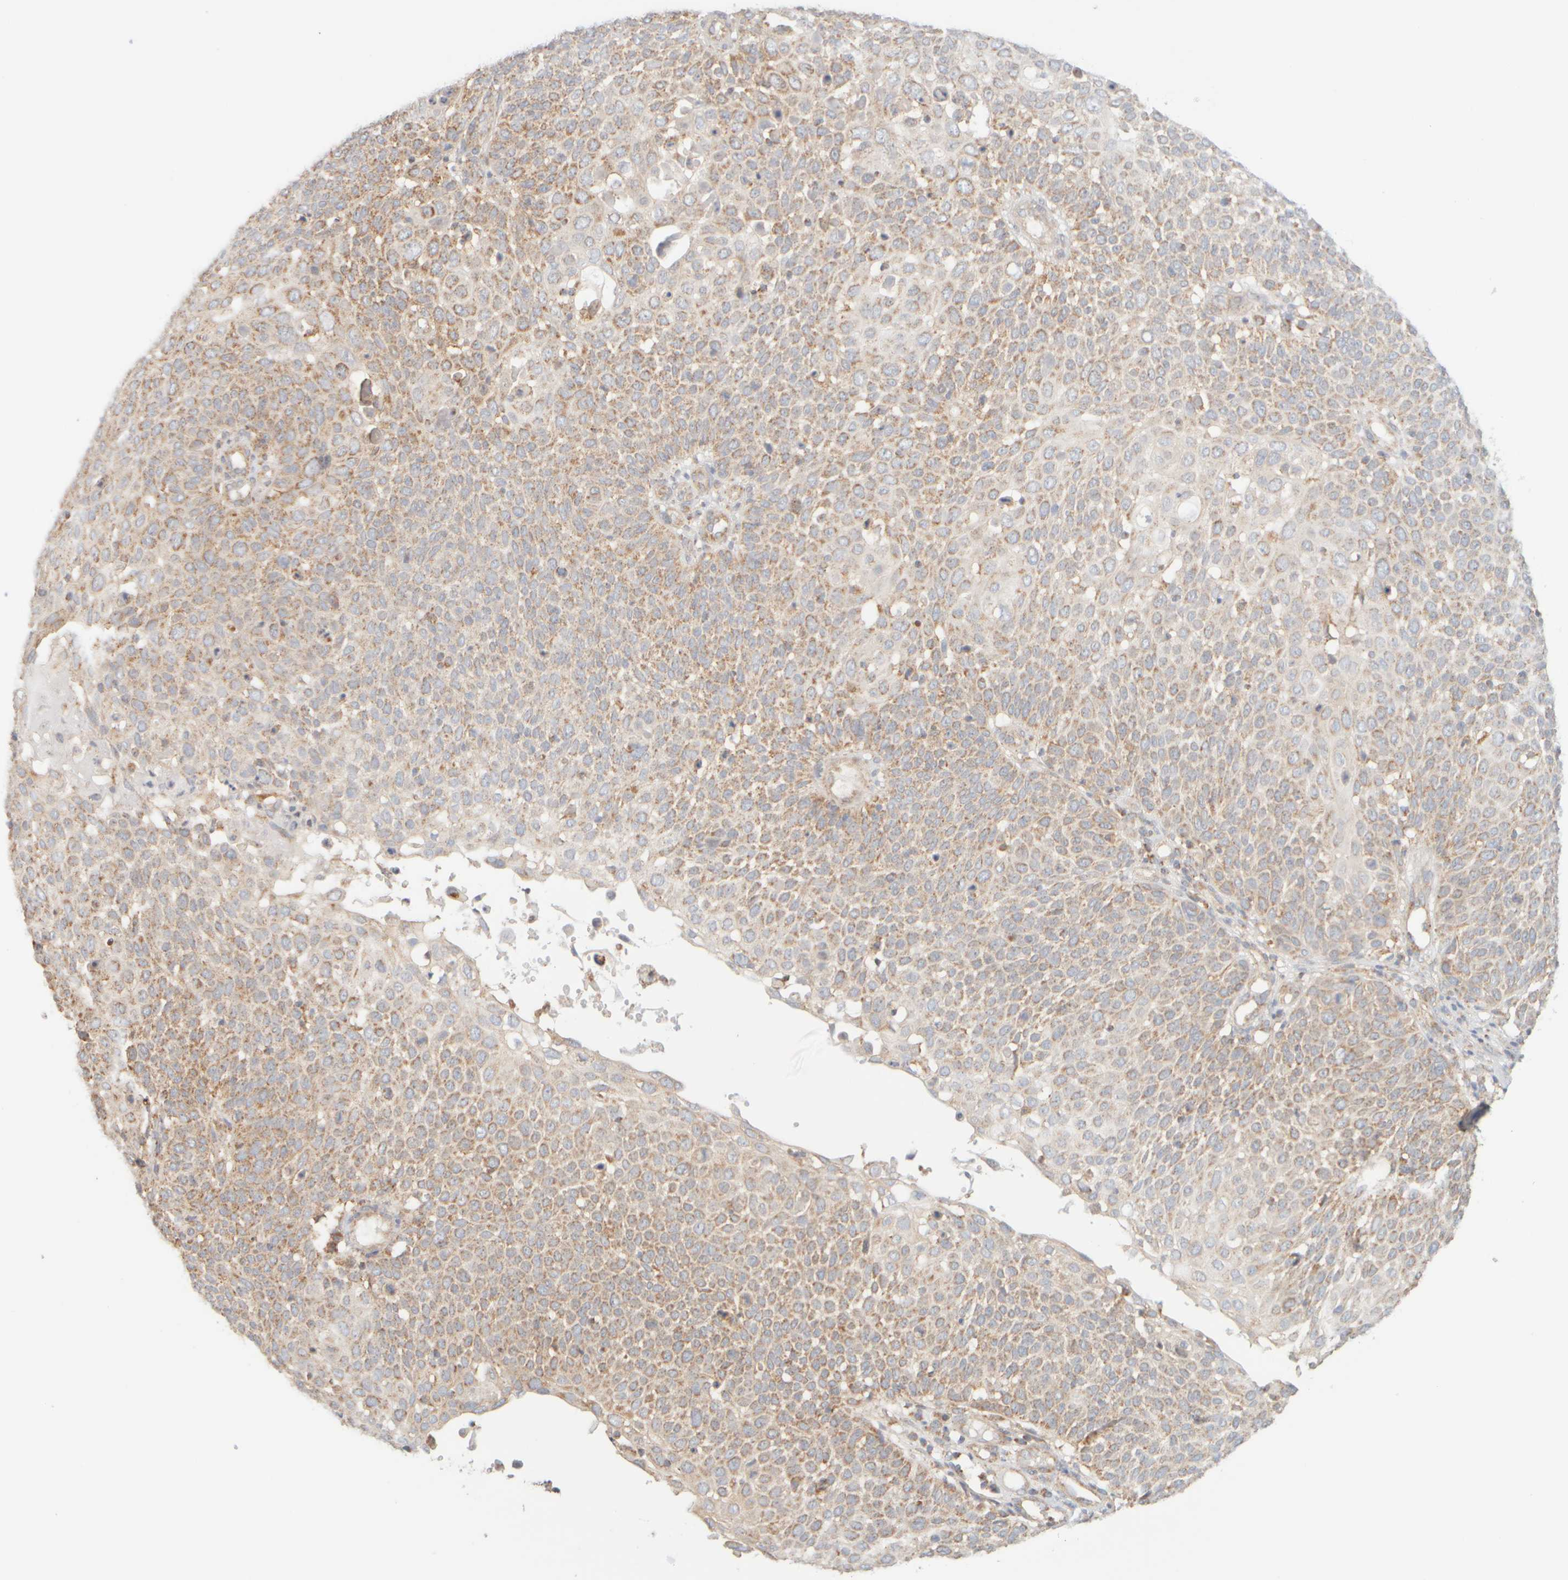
{"staining": {"intensity": "weak", "quantity": ">75%", "location": "cytoplasmic/membranous"}, "tissue": "cervical cancer", "cell_type": "Tumor cells", "image_type": "cancer", "snomed": [{"axis": "morphology", "description": "Squamous cell carcinoma, NOS"}, {"axis": "topography", "description": "Cervix"}], "caption": "Tumor cells reveal weak cytoplasmic/membranous positivity in about >75% of cells in cervical cancer (squamous cell carcinoma).", "gene": "APBB2", "patient": {"sex": "female", "age": 74}}